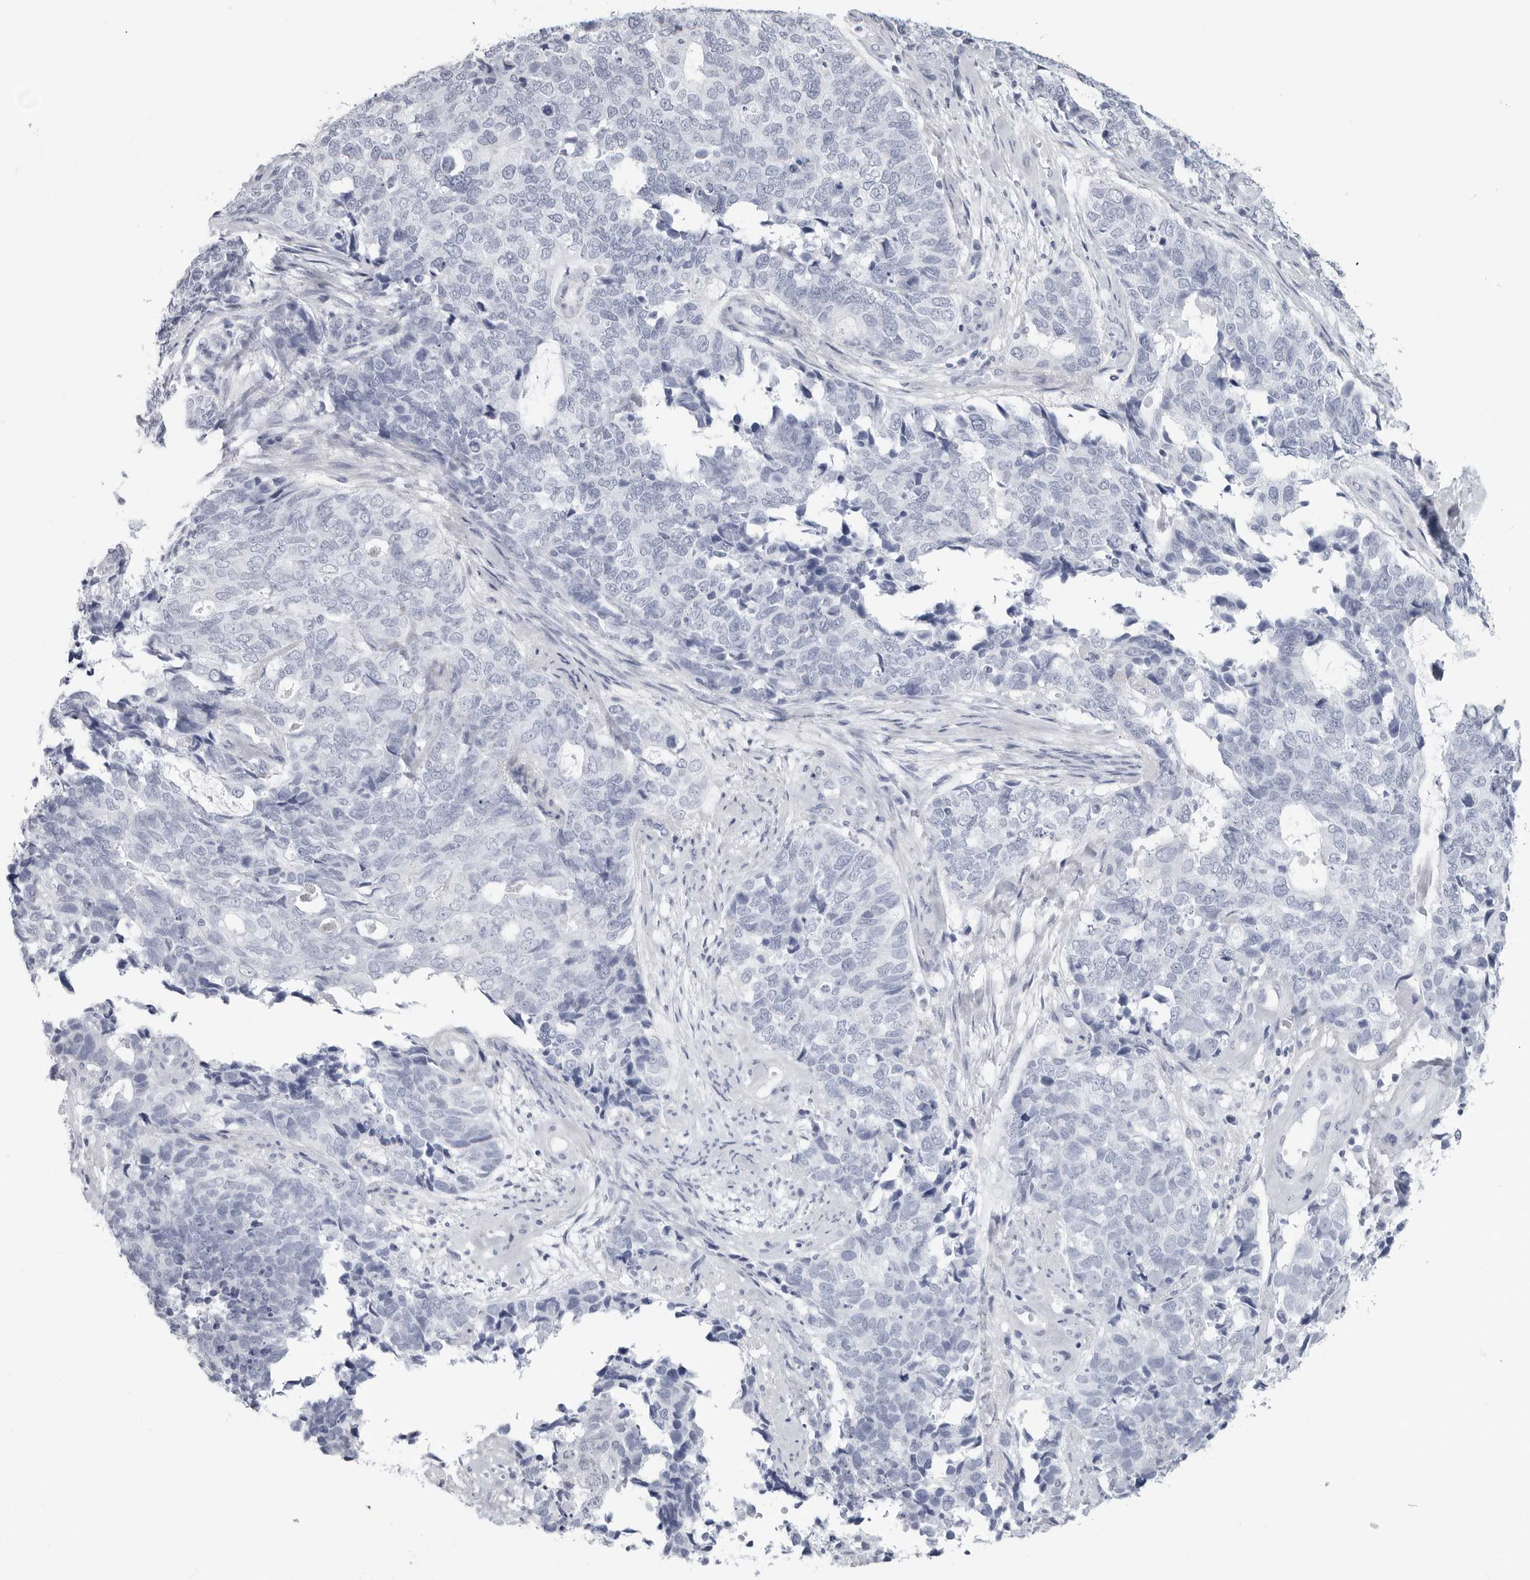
{"staining": {"intensity": "negative", "quantity": "none", "location": "none"}, "tissue": "cervical cancer", "cell_type": "Tumor cells", "image_type": "cancer", "snomed": [{"axis": "morphology", "description": "Squamous cell carcinoma, NOS"}, {"axis": "topography", "description": "Cervix"}], "caption": "The image exhibits no staining of tumor cells in cervical squamous cell carcinoma.", "gene": "CSH1", "patient": {"sex": "female", "age": 63}}